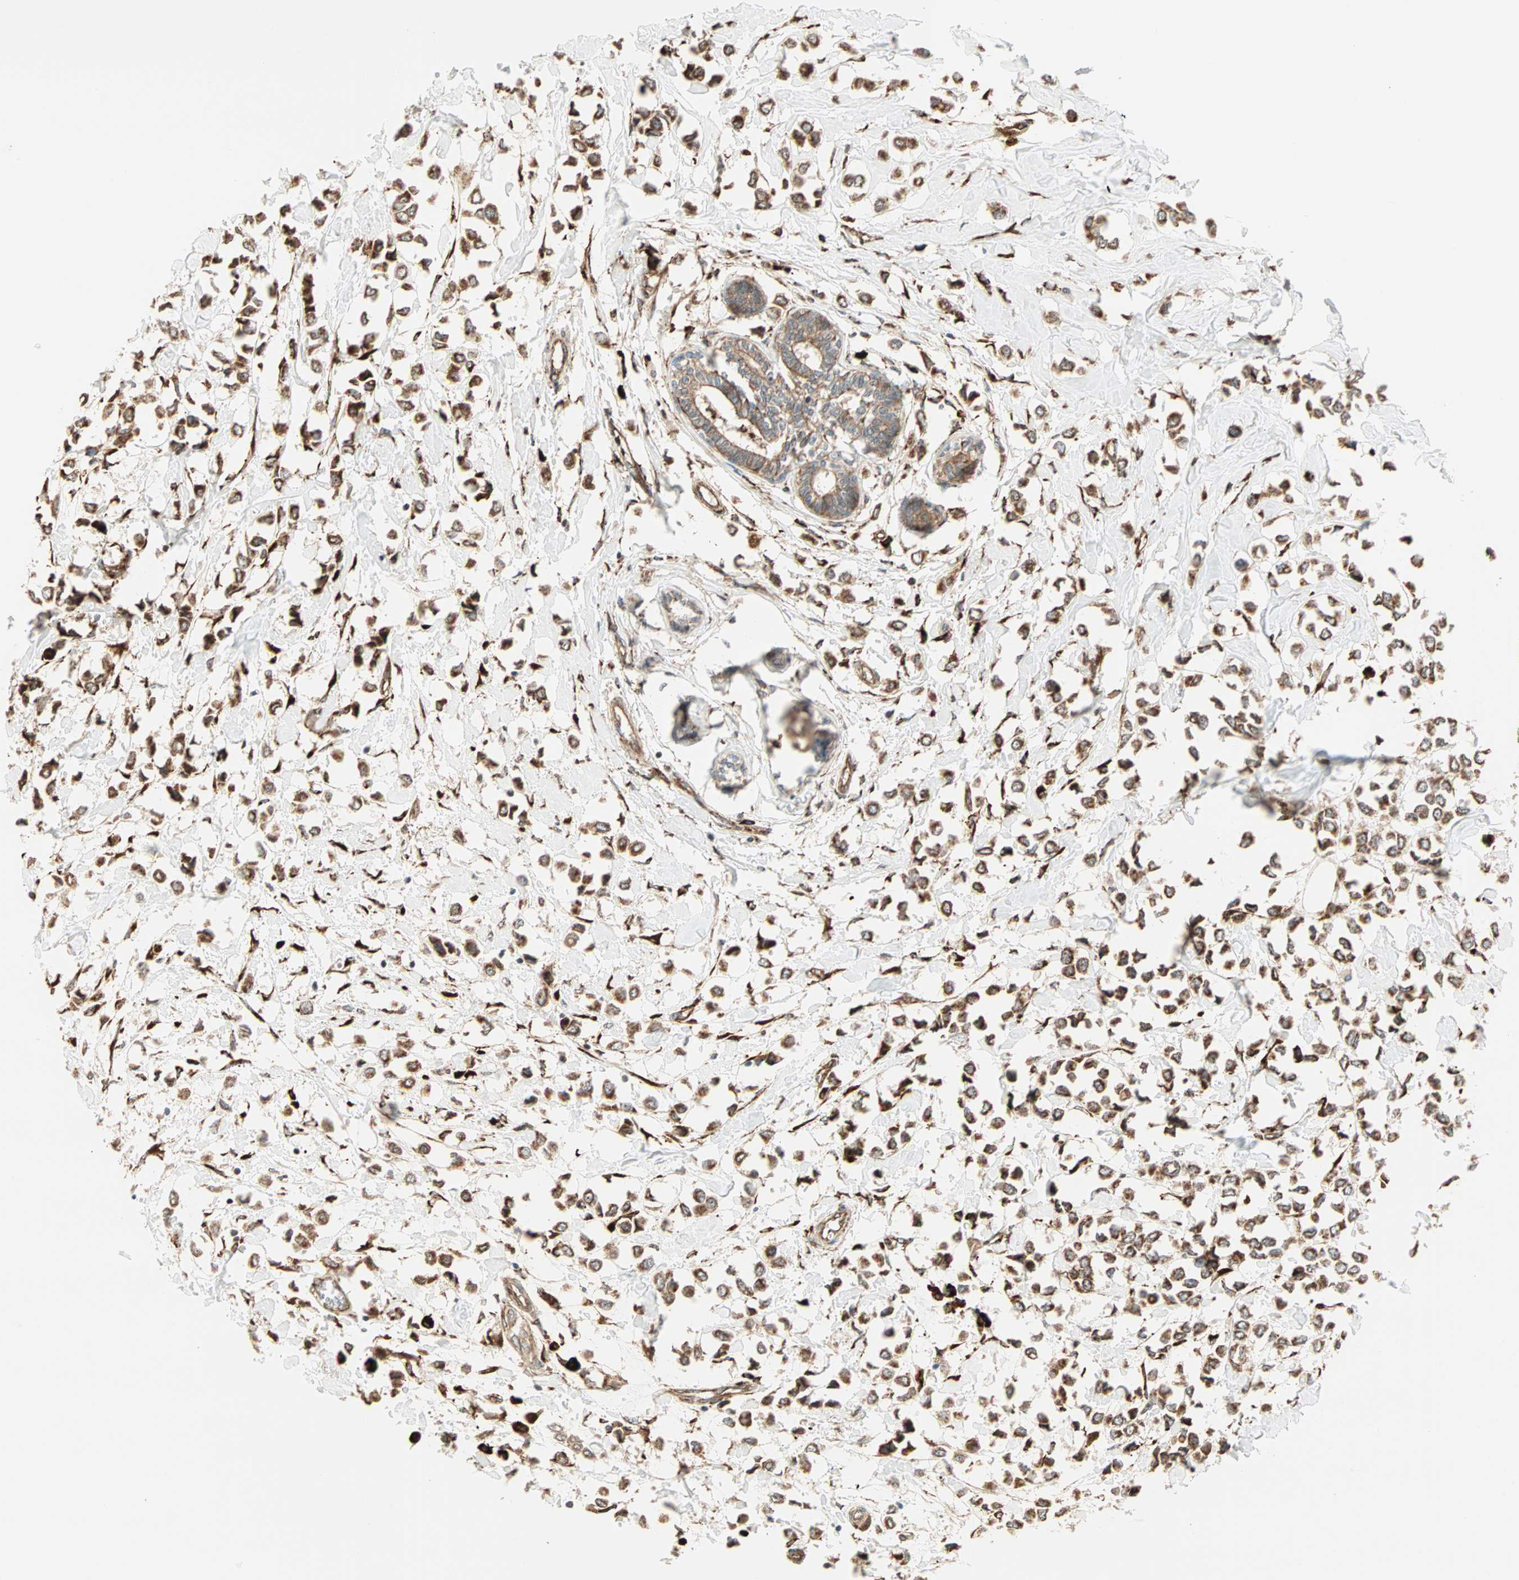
{"staining": {"intensity": "strong", "quantity": ">75%", "location": "cytoplasmic/membranous"}, "tissue": "breast cancer", "cell_type": "Tumor cells", "image_type": "cancer", "snomed": [{"axis": "morphology", "description": "Lobular carcinoma"}, {"axis": "topography", "description": "Breast"}], "caption": "Immunohistochemistry micrograph of breast cancer (lobular carcinoma) stained for a protein (brown), which exhibits high levels of strong cytoplasmic/membranous expression in approximately >75% of tumor cells.", "gene": "P4HA1", "patient": {"sex": "female", "age": 51}}